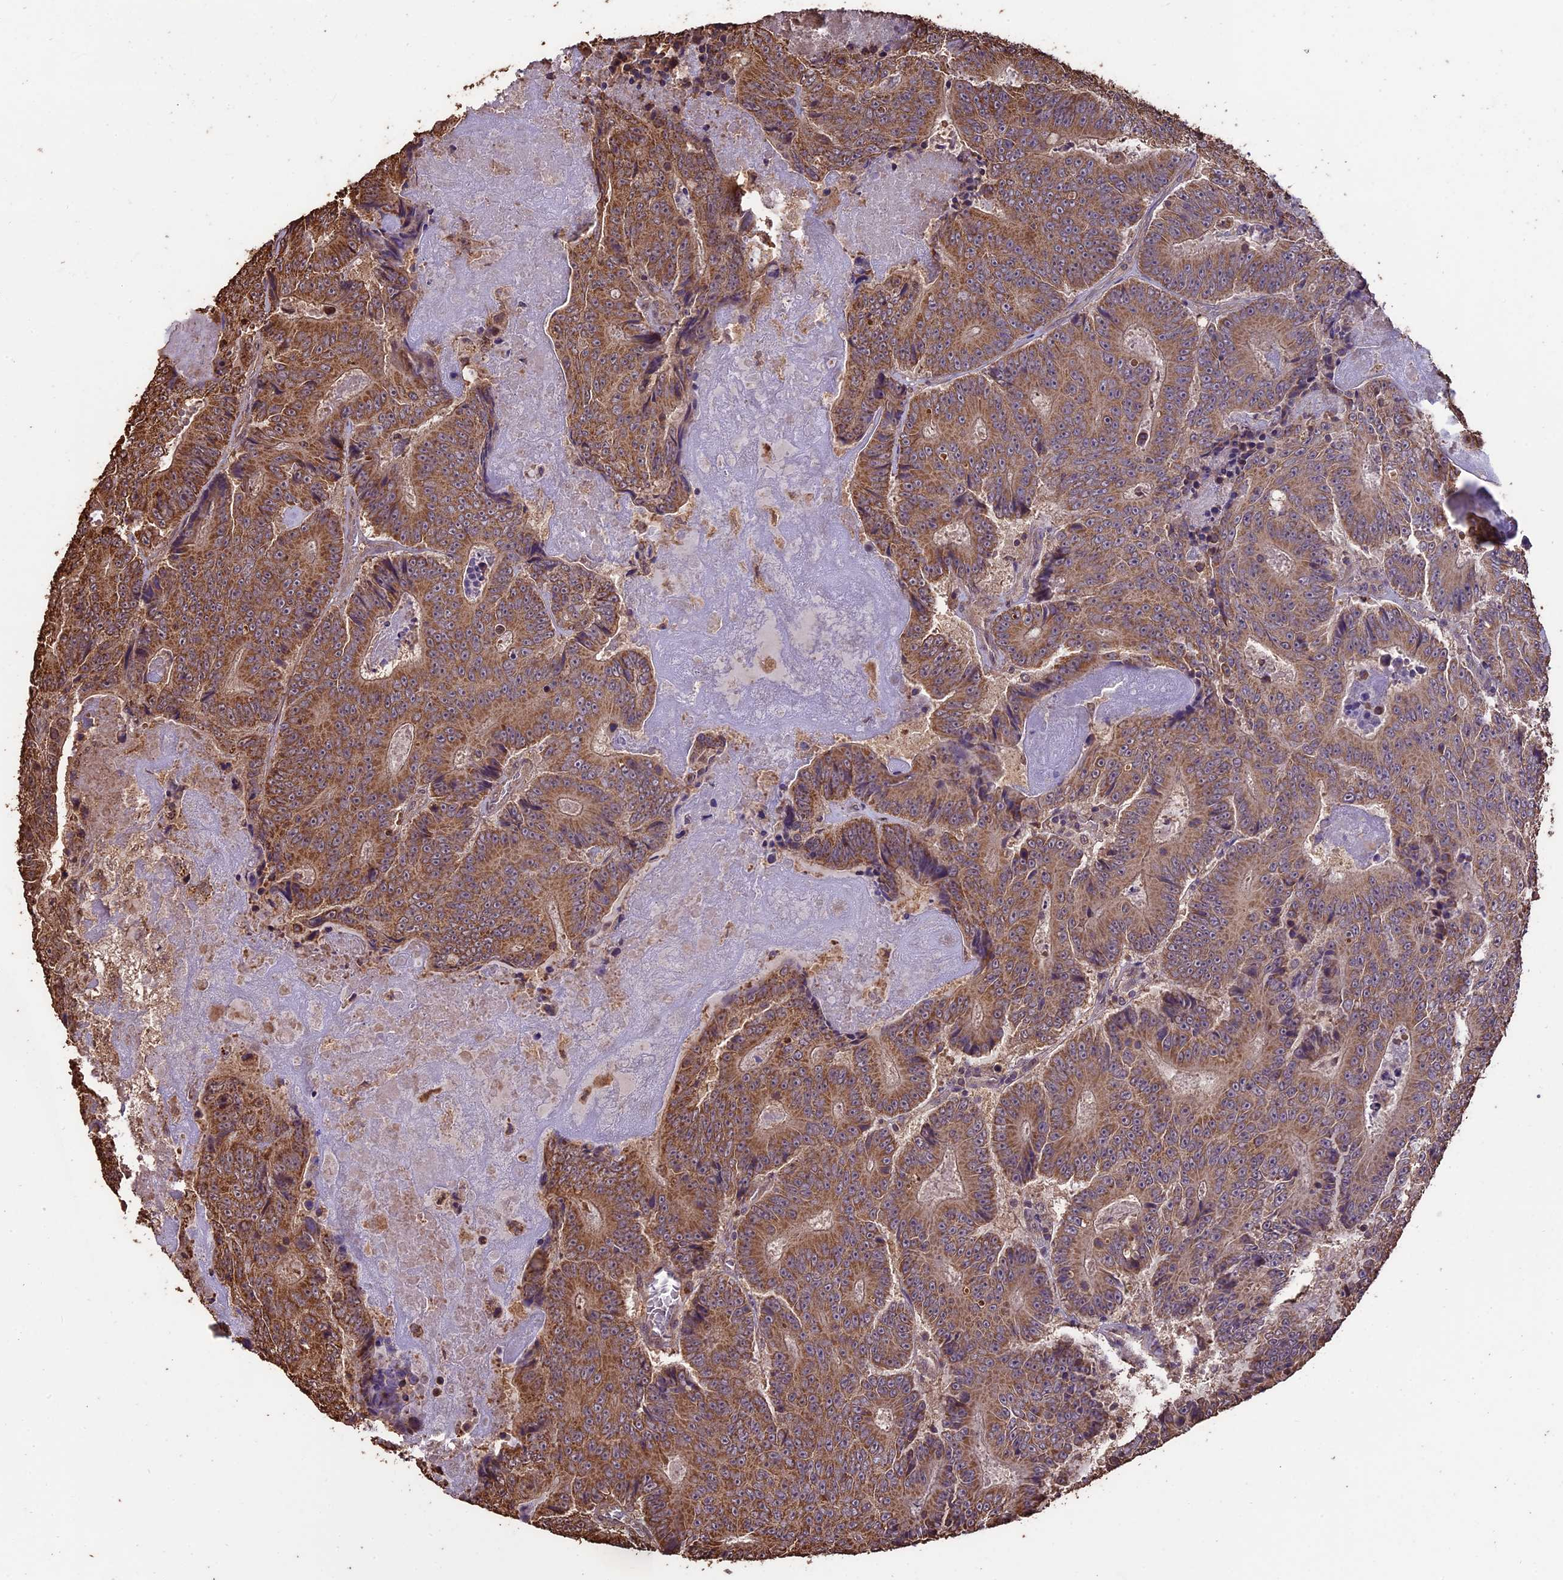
{"staining": {"intensity": "moderate", "quantity": ">75%", "location": "cytoplasmic/membranous"}, "tissue": "colorectal cancer", "cell_type": "Tumor cells", "image_type": "cancer", "snomed": [{"axis": "morphology", "description": "Adenocarcinoma, NOS"}, {"axis": "topography", "description": "Colon"}], "caption": "Tumor cells exhibit medium levels of moderate cytoplasmic/membranous positivity in approximately >75% of cells in human adenocarcinoma (colorectal).", "gene": "PGPEP1L", "patient": {"sex": "male", "age": 83}}